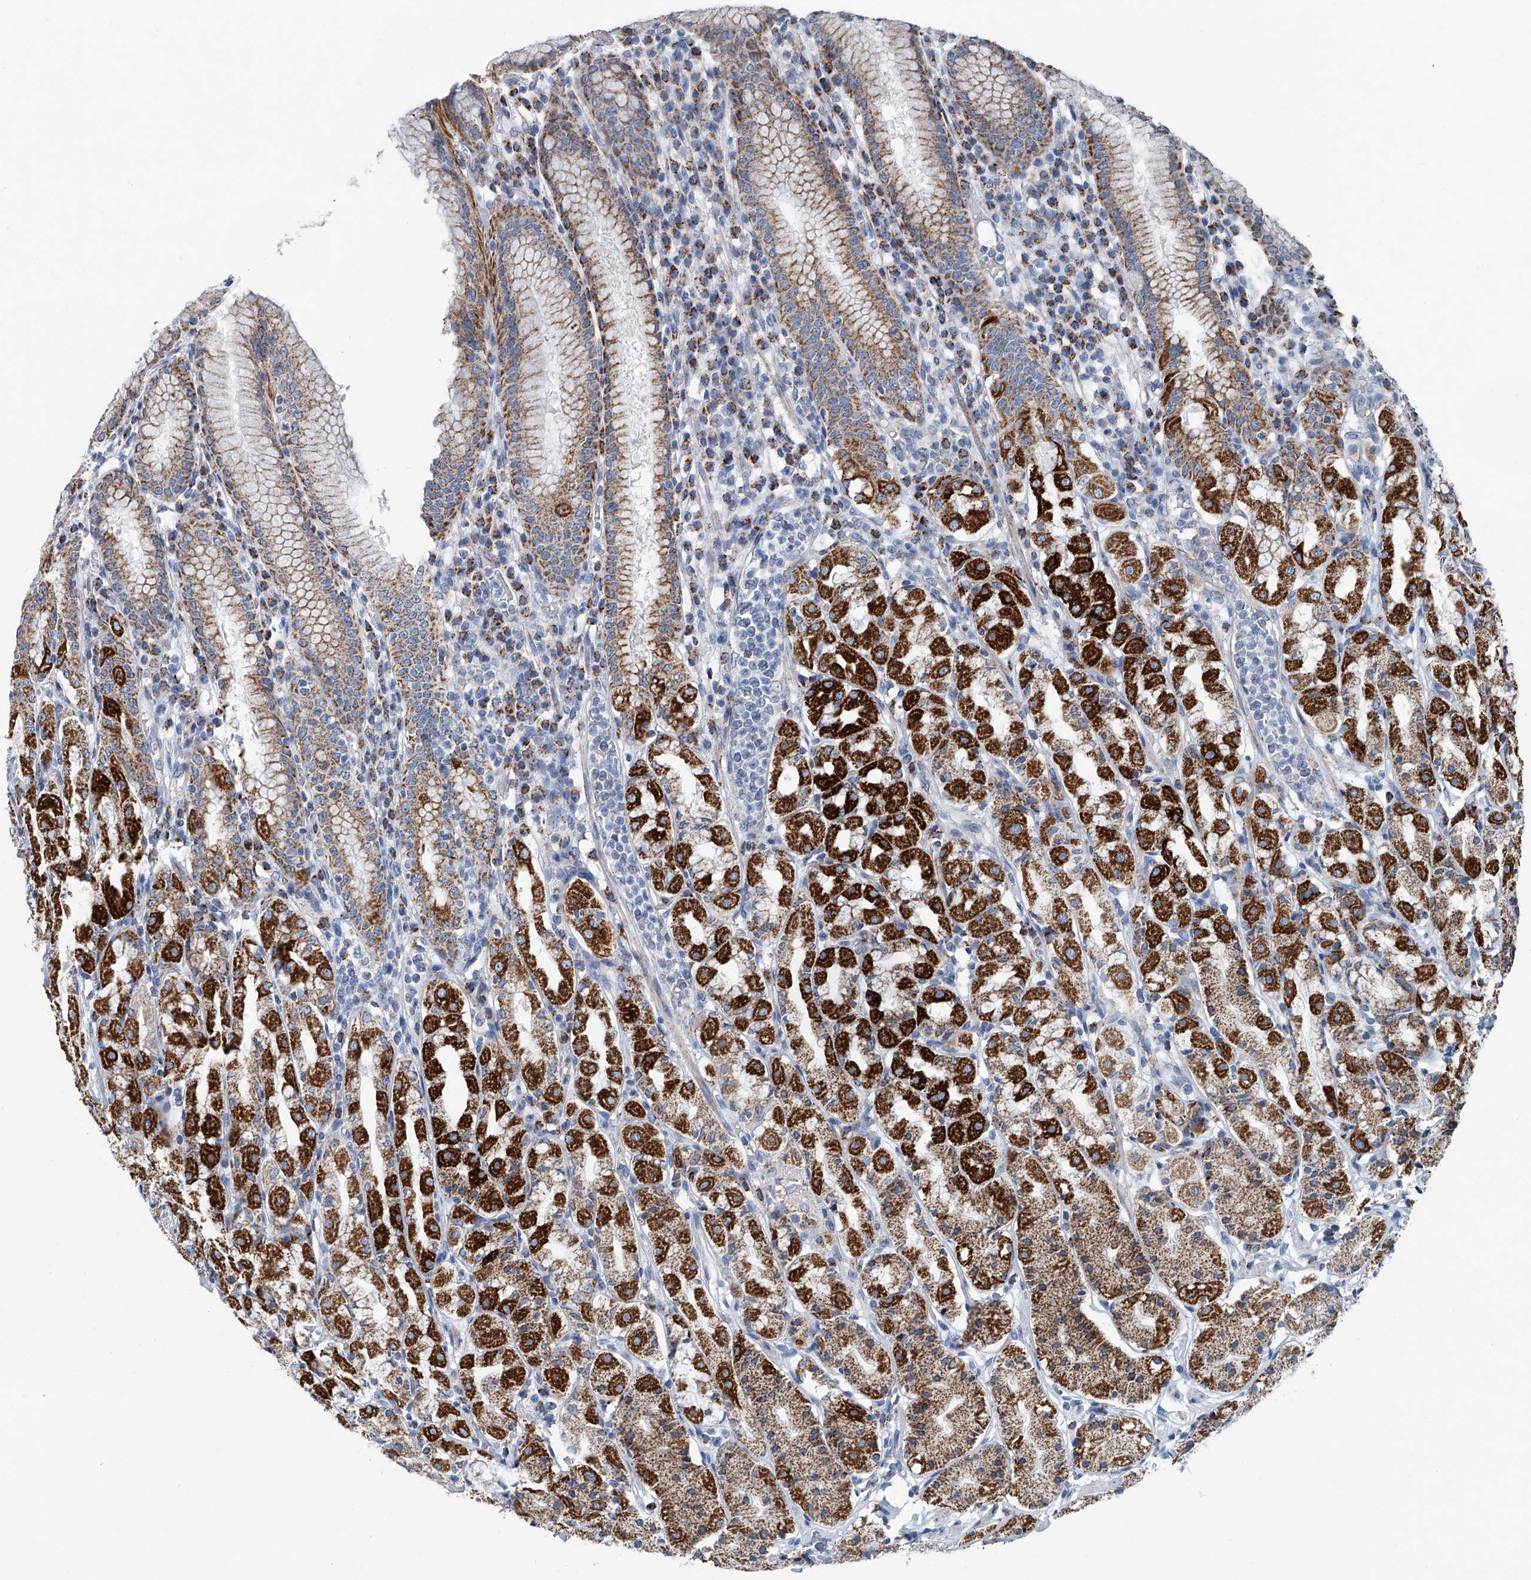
{"staining": {"intensity": "strong", "quantity": "25%-75%", "location": "cytoplasmic/membranous"}, "tissue": "stomach", "cell_type": "Glandular cells", "image_type": "normal", "snomed": [{"axis": "morphology", "description": "Normal tissue, NOS"}, {"axis": "topography", "description": "Stomach"}, {"axis": "topography", "description": "Stomach, lower"}], "caption": "High-power microscopy captured an IHC histopathology image of benign stomach, revealing strong cytoplasmic/membranous staining in approximately 25%-75% of glandular cells.", "gene": "MT", "patient": {"sex": "female", "age": 56}}